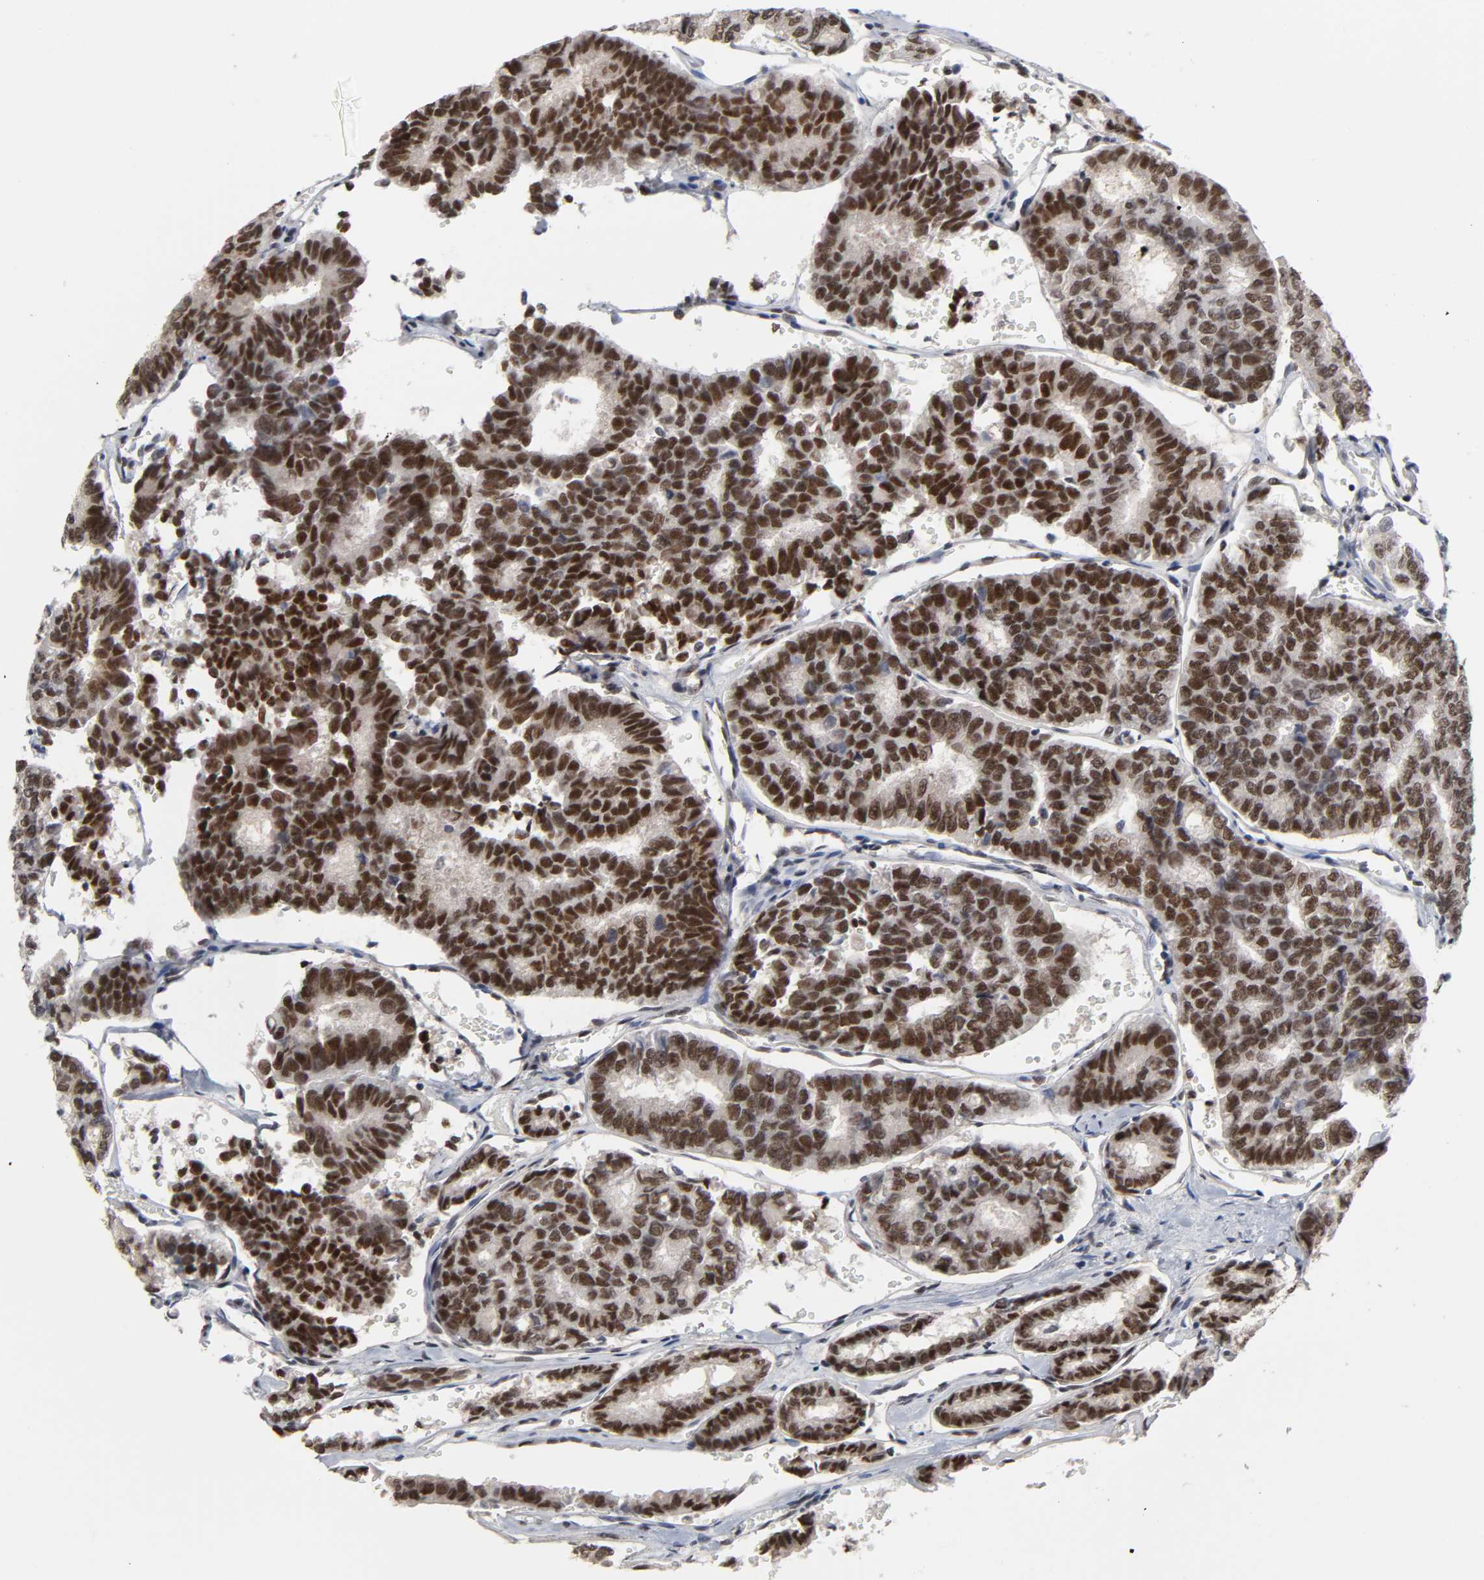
{"staining": {"intensity": "strong", "quantity": ">75%", "location": "nuclear"}, "tissue": "thyroid cancer", "cell_type": "Tumor cells", "image_type": "cancer", "snomed": [{"axis": "morphology", "description": "Papillary adenocarcinoma, NOS"}, {"axis": "topography", "description": "Thyroid gland"}], "caption": "Tumor cells display strong nuclear expression in about >75% of cells in thyroid papillary adenocarcinoma.", "gene": "TRIM33", "patient": {"sex": "female", "age": 35}}